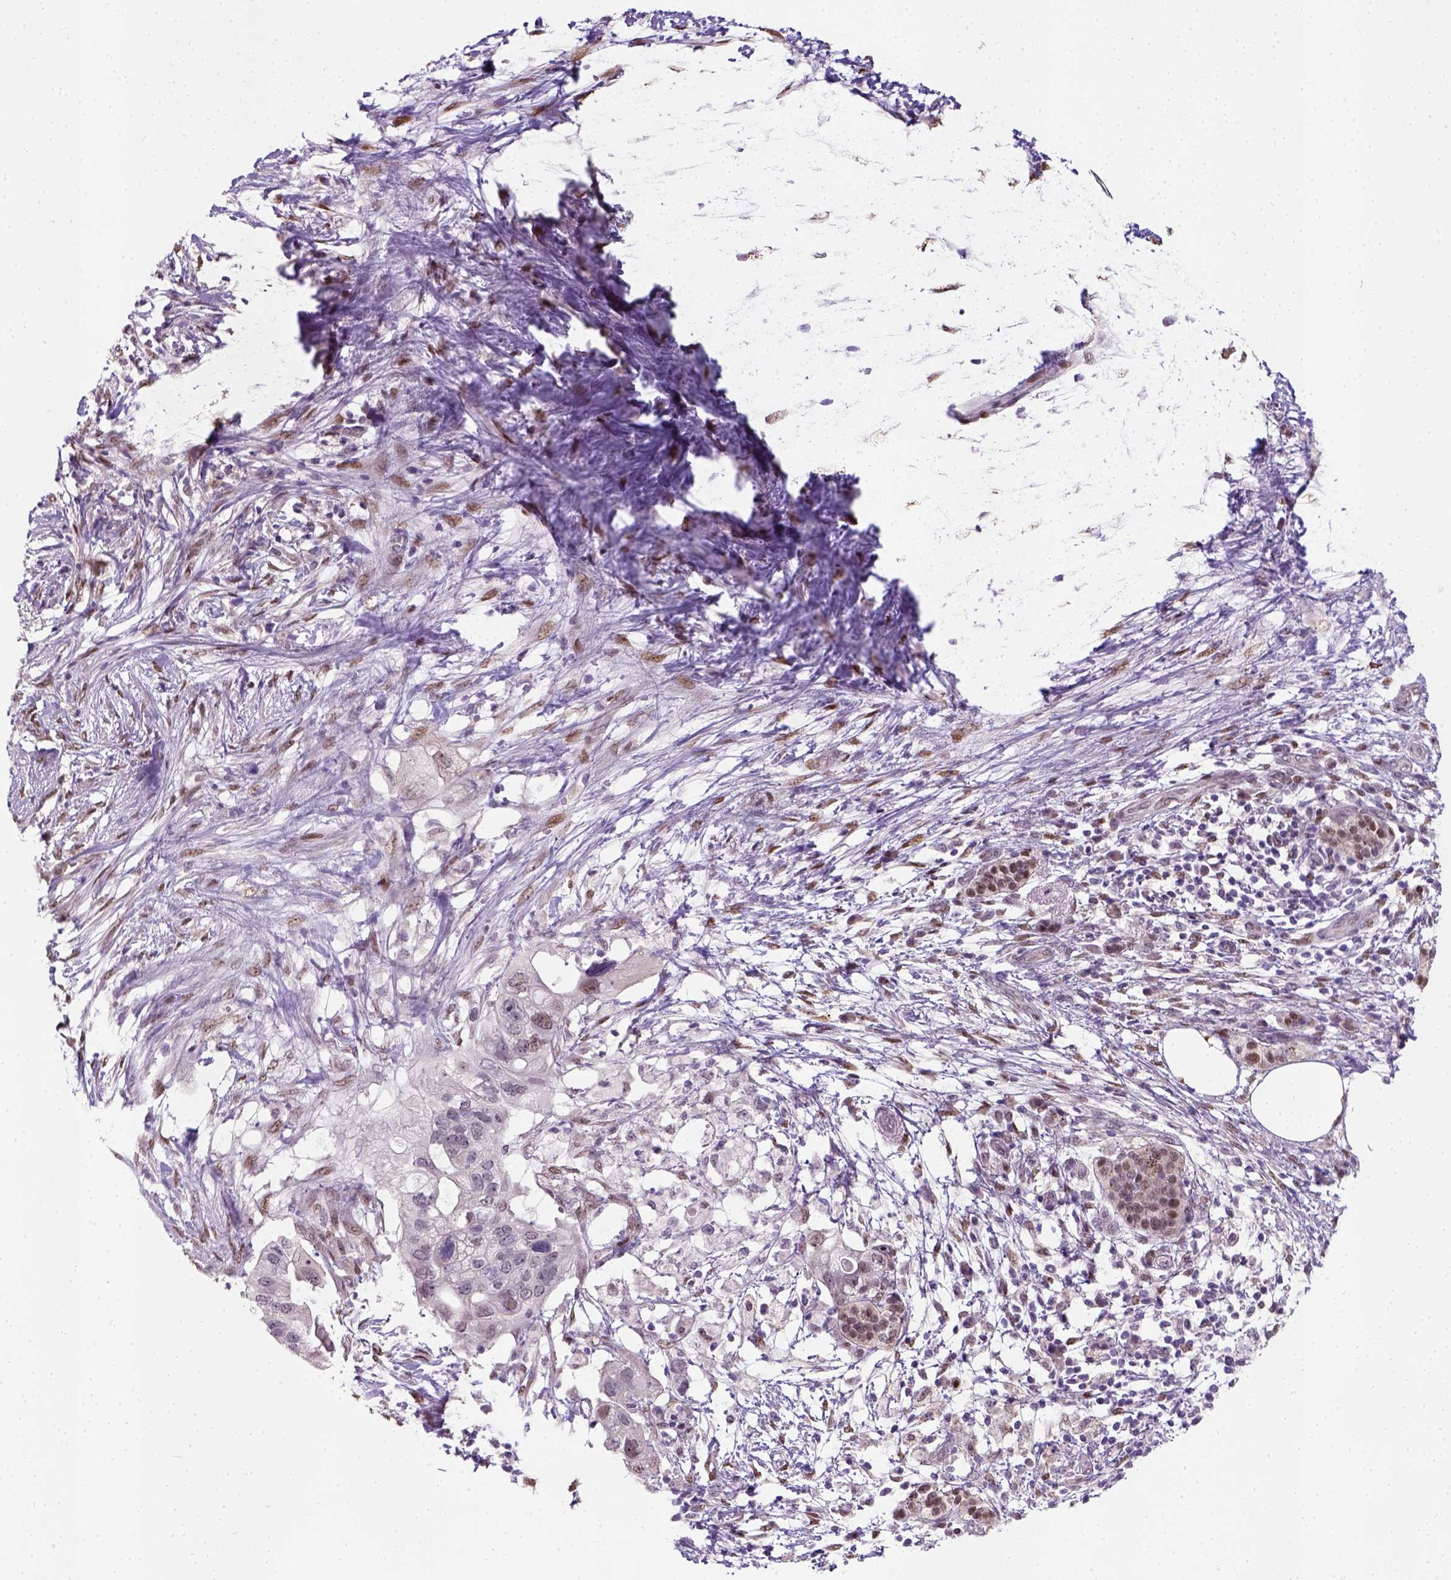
{"staining": {"intensity": "negative", "quantity": "none", "location": "none"}, "tissue": "pancreatic cancer", "cell_type": "Tumor cells", "image_type": "cancer", "snomed": [{"axis": "morphology", "description": "Adenocarcinoma, NOS"}, {"axis": "topography", "description": "Pancreas"}], "caption": "Human pancreatic cancer stained for a protein using IHC shows no positivity in tumor cells.", "gene": "C1orf112", "patient": {"sex": "female", "age": 72}}